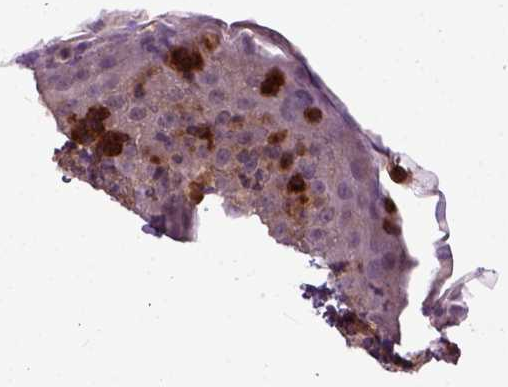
{"staining": {"intensity": "strong", "quantity": "<25%", "location": "cytoplasmic/membranous"}, "tissue": "tonsil", "cell_type": "Germinal center cells", "image_type": "normal", "snomed": [{"axis": "morphology", "description": "Normal tissue, NOS"}, {"axis": "topography", "description": "Tonsil"}], "caption": "The image shows immunohistochemical staining of normal tonsil. There is strong cytoplasmic/membranous positivity is appreciated in approximately <25% of germinal center cells. The protein of interest is shown in brown color, while the nuclei are stained blue.", "gene": "CPNE1", "patient": {"sex": "male", "age": 17}}